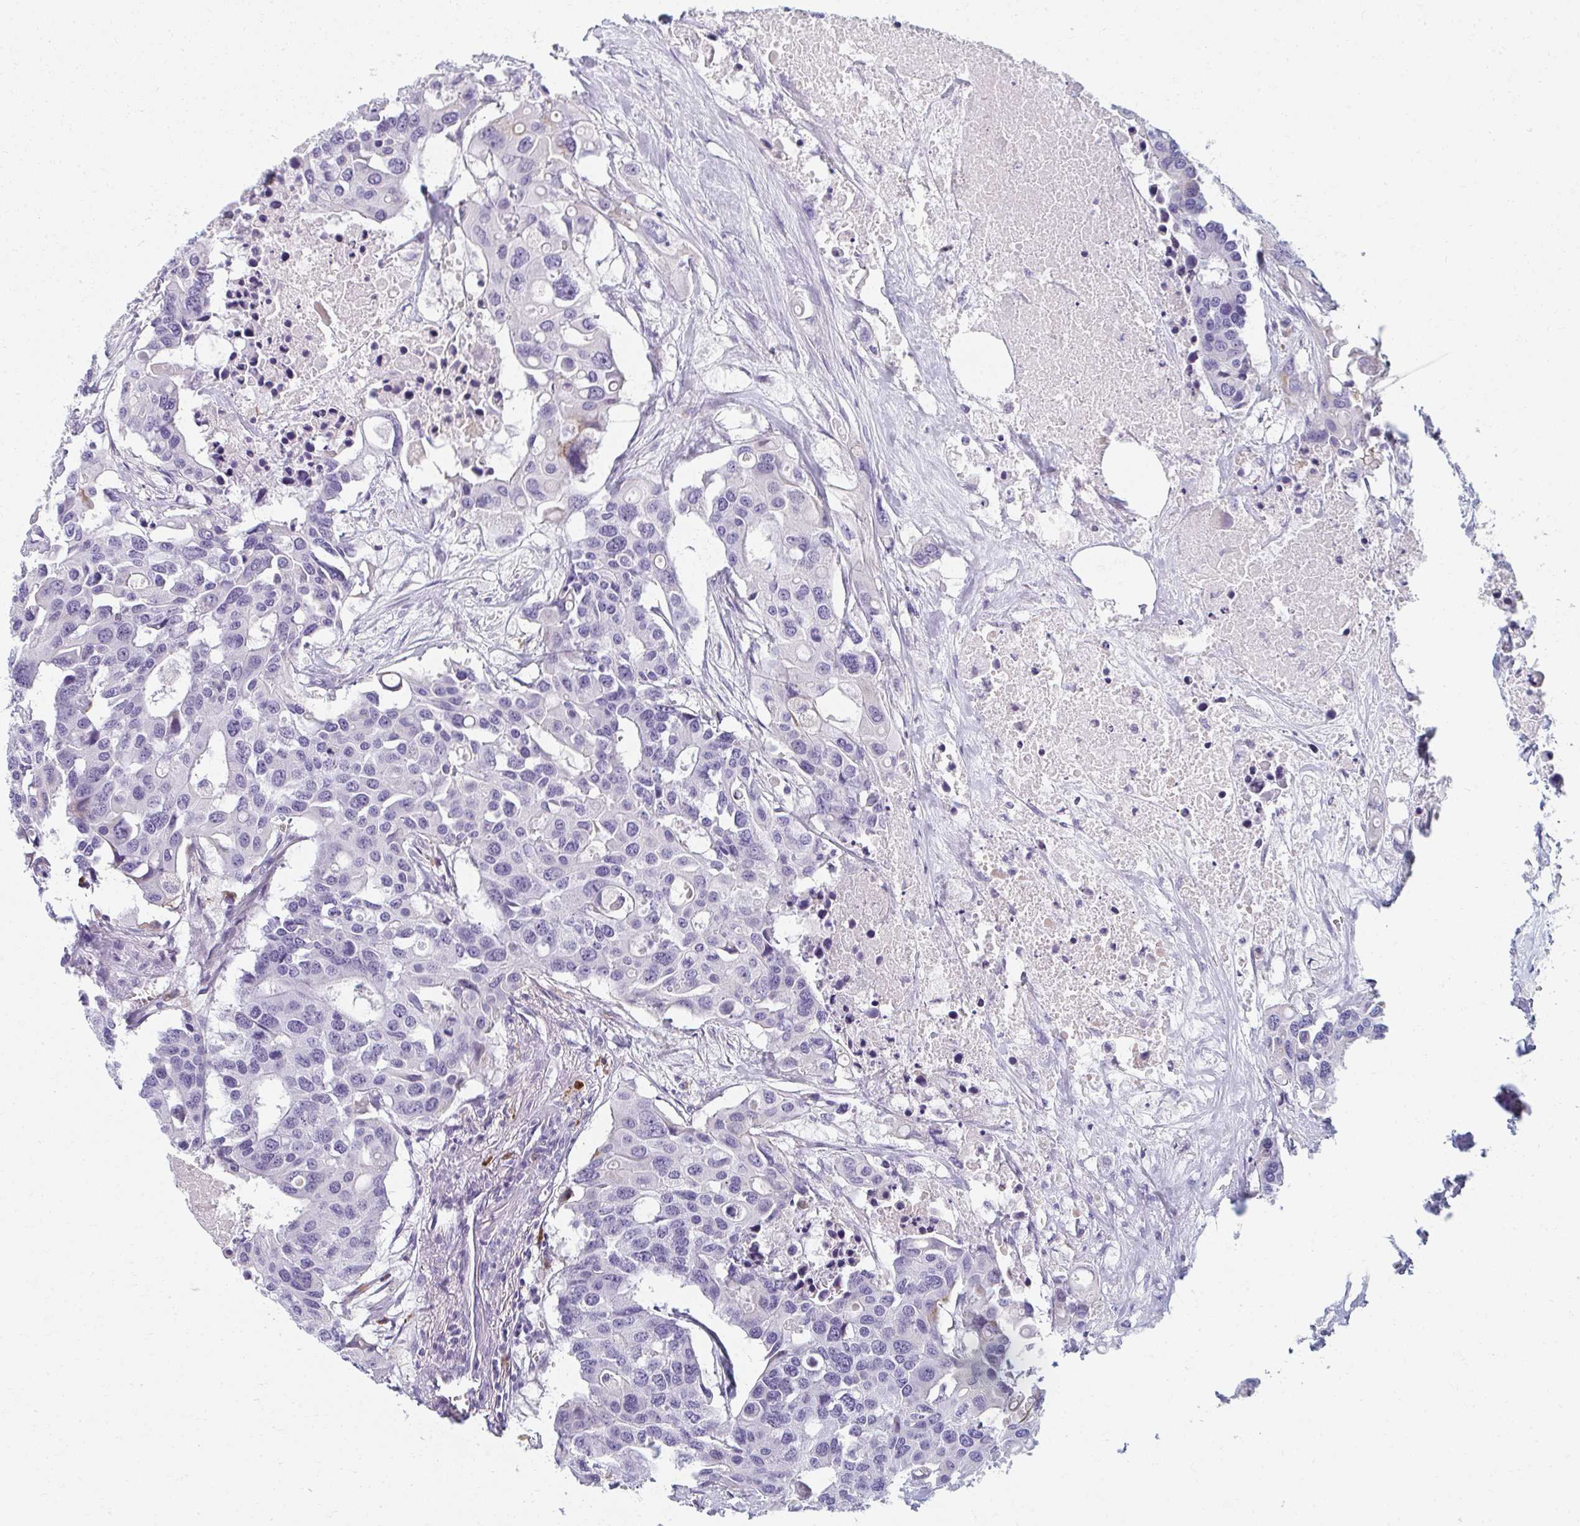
{"staining": {"intensity": "negative", "quantity": "none", "location": "none"}, "tissue": "colorectal cancer", "cell_type": "Tumor cells", "image_type": "cancer", "snomed": [{"axis": "morphology", "description": "Adenocarcinoma, NOS"}, {"axis": "topography", "description": "Colon"}], "caption": "High magnification brightfield microscopy of colorectal adenocarcinoma stained with DAB (3,3'-diaminobenzidine) (brown) and counterstained with hematoxylin (blue): tumor cells show no significant positivity.", "gene": "EIF1AD", "patient": {"sex": "male", "age": 77}}